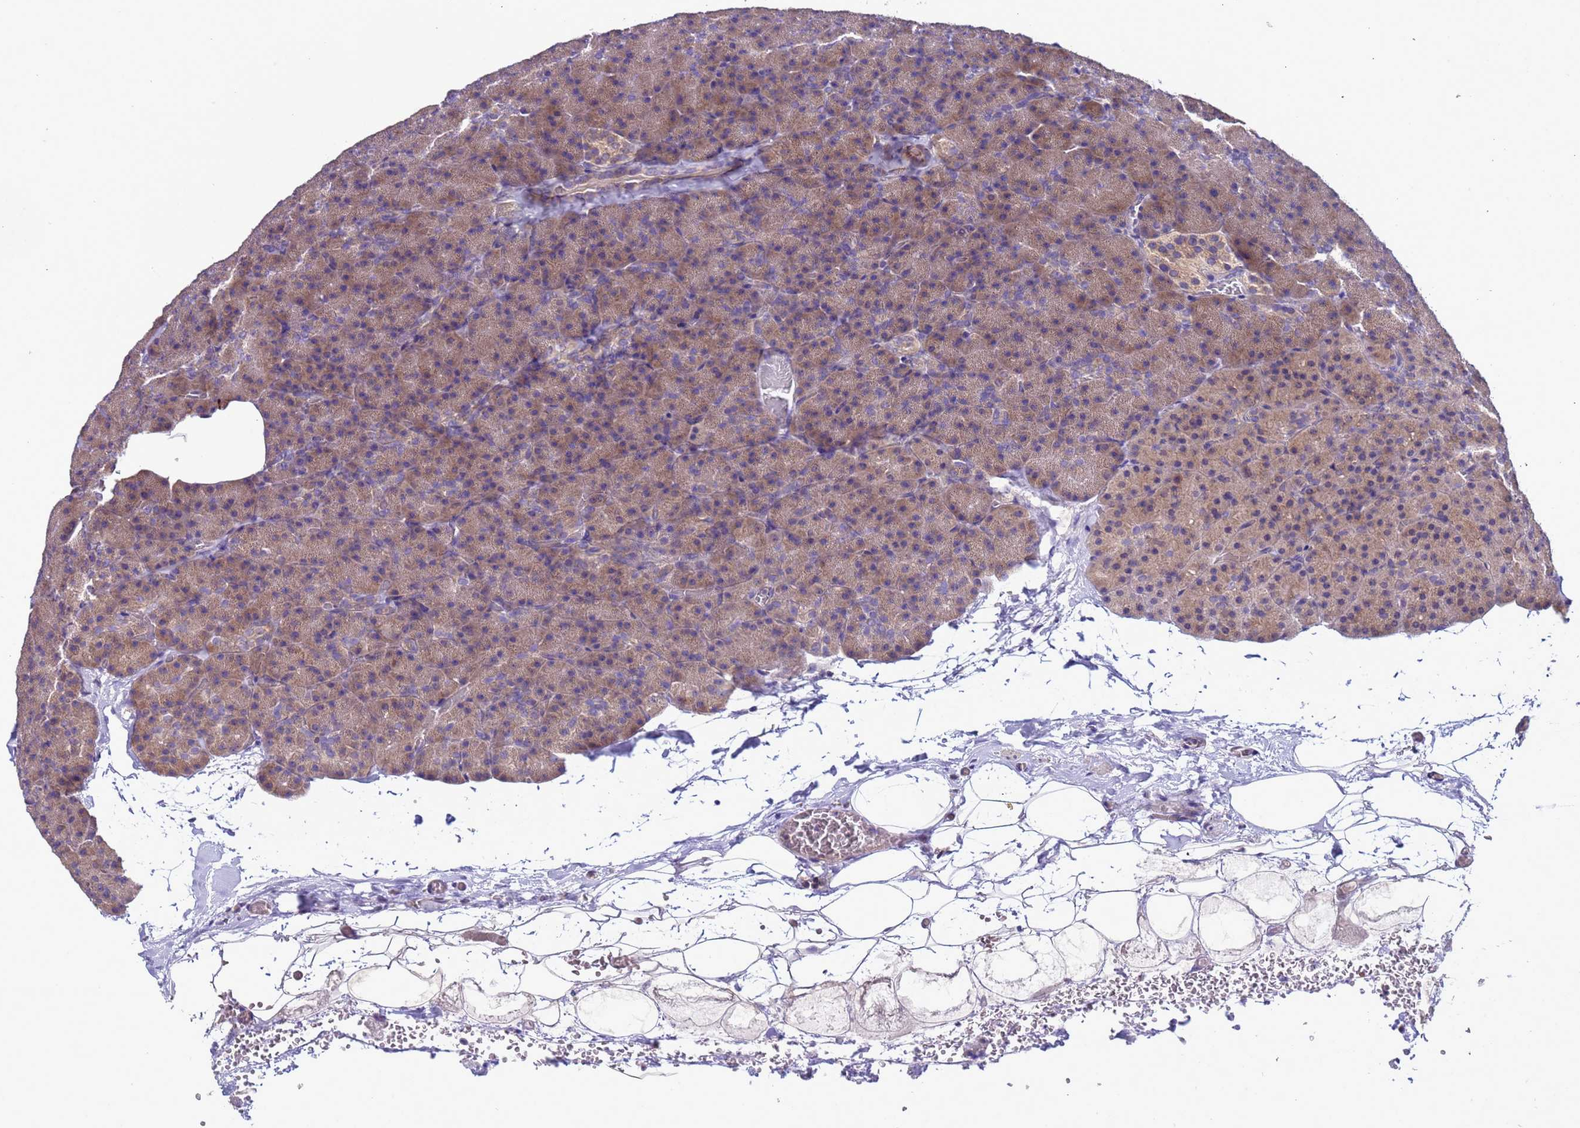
{"staining": {"intensity": "moderate", "quantity": ">75%", "location": "cytoplasmic/membranous"}, "tissue": "pancreas", "cell_type": "Exocrine glandular cells", "image_type": "normal", "snomed": [{"axis": "morphology", "description": "Normal tissue, NOS"}, {"axis": "morphology", "description": "Carcinoid, malignant, NOS"}, {"axis": "topography", "description": "Pancreas"}], "caption": "DAB (3,3'-diaminobenzidine) immunohistochemical staining of normal pancreas displays moderate cytoplasmic/membranous protein staining in approximately >75% of exocrine glandular cells. The protein is shown in brown color, while the nuclei are stained blue.", "gene": "ELMOD2", "patient": {"sex": "female", "age": 35}}